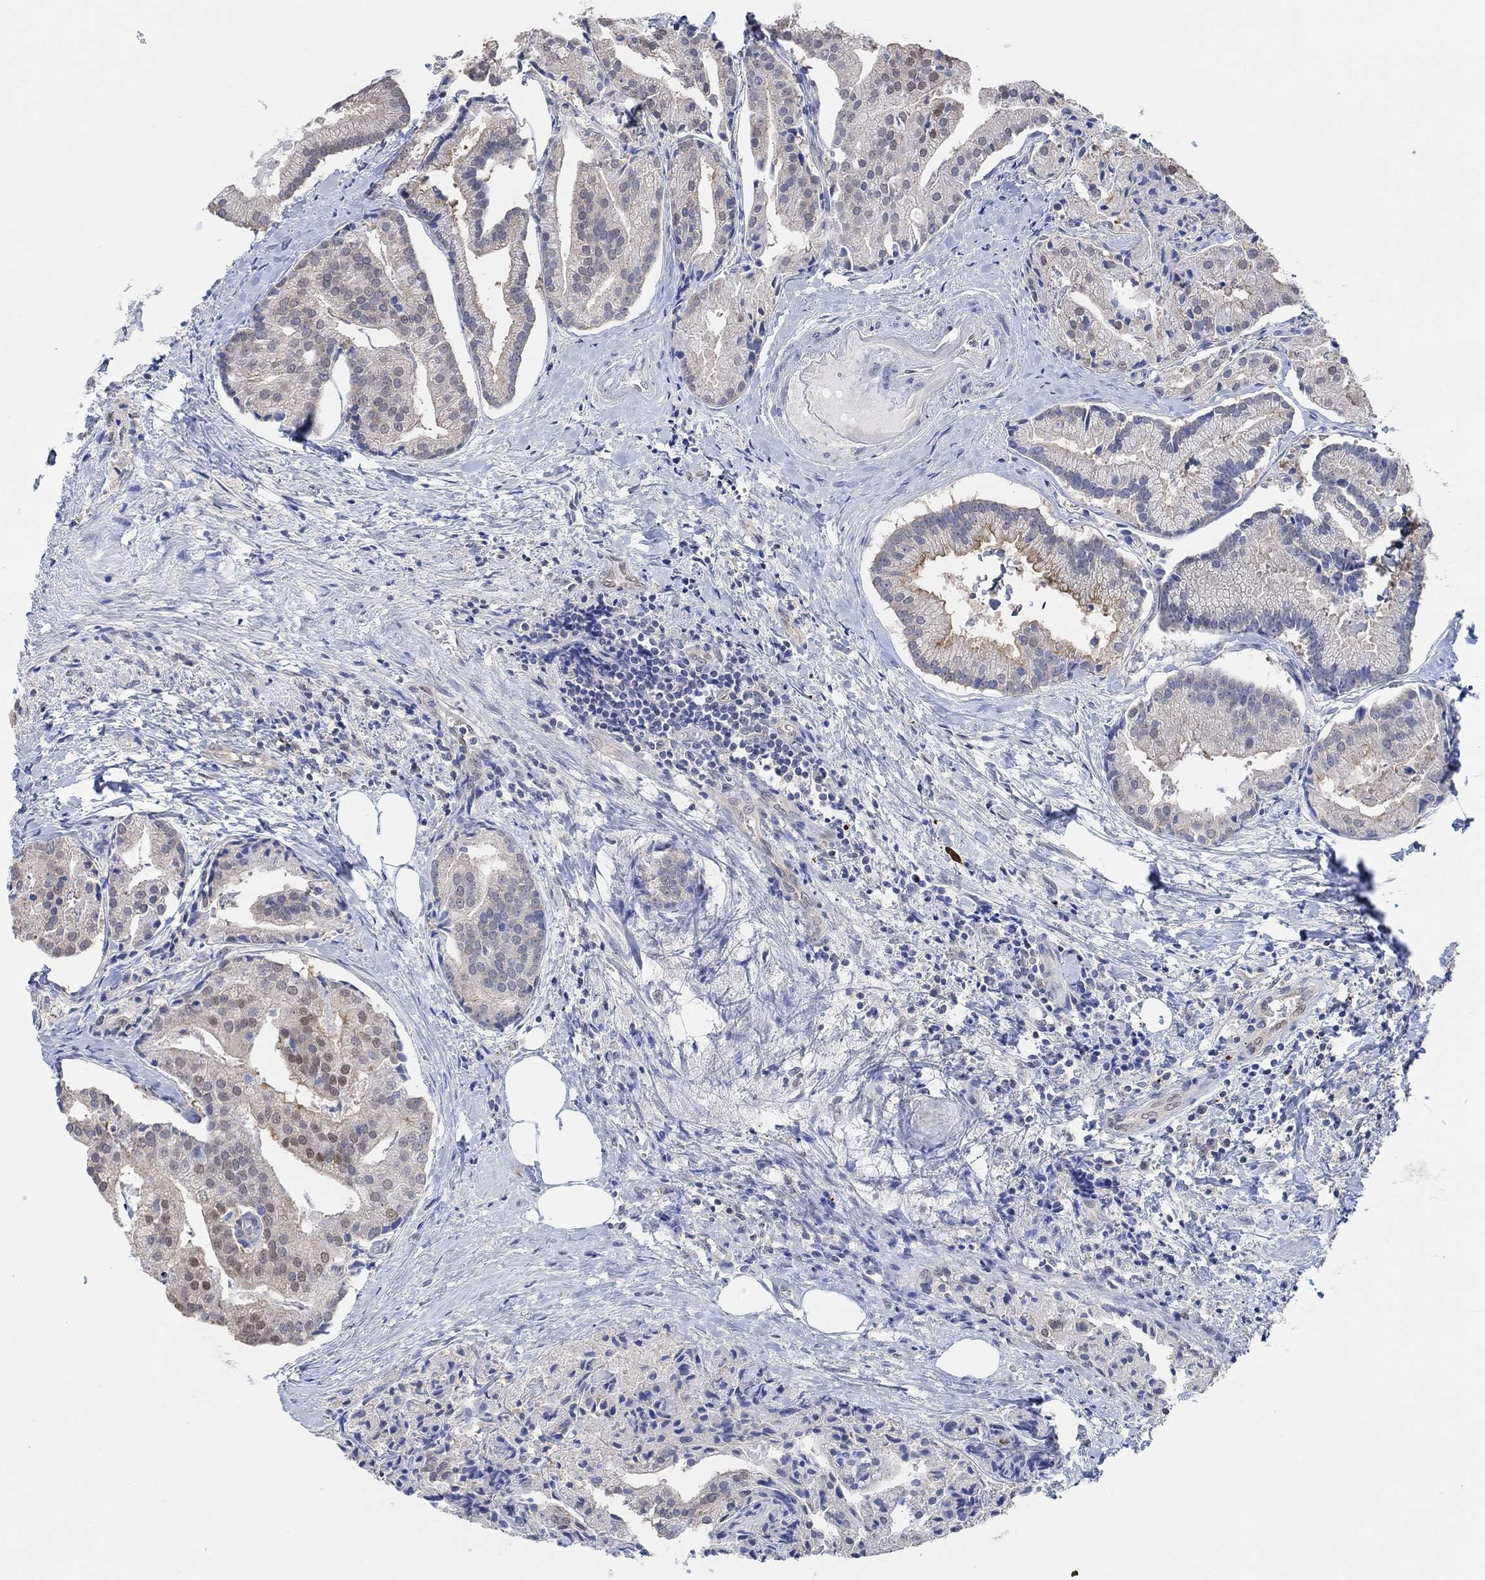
{"staining": {"intensity": "negative", "quantity": "none", "location": "none"}, "tissue": "prostate cancer", "cell_type": "Tumor cells", "image_type": "cancer", "snomed": [{"axis": "morphology", "description": "Adenocarcinoma, NOS"}, {"axis": "topography", "description": "Prostate and seminal vesicle, NOS"}, {"axis": "topography", "description": "Prostate"}], "caption": "Tumor cells are negative for brown protein staining in prostate cancer (adenocarcinoma). Brightfield microscopy of immunohistochemistry (IHC) stained with DAB (3,3'-diaminobenzidine) (brown) and hematoxylin (blue), captured at high magnification.", "gene": "MUC1", "patient": {"sex": "male", "age": 44}}